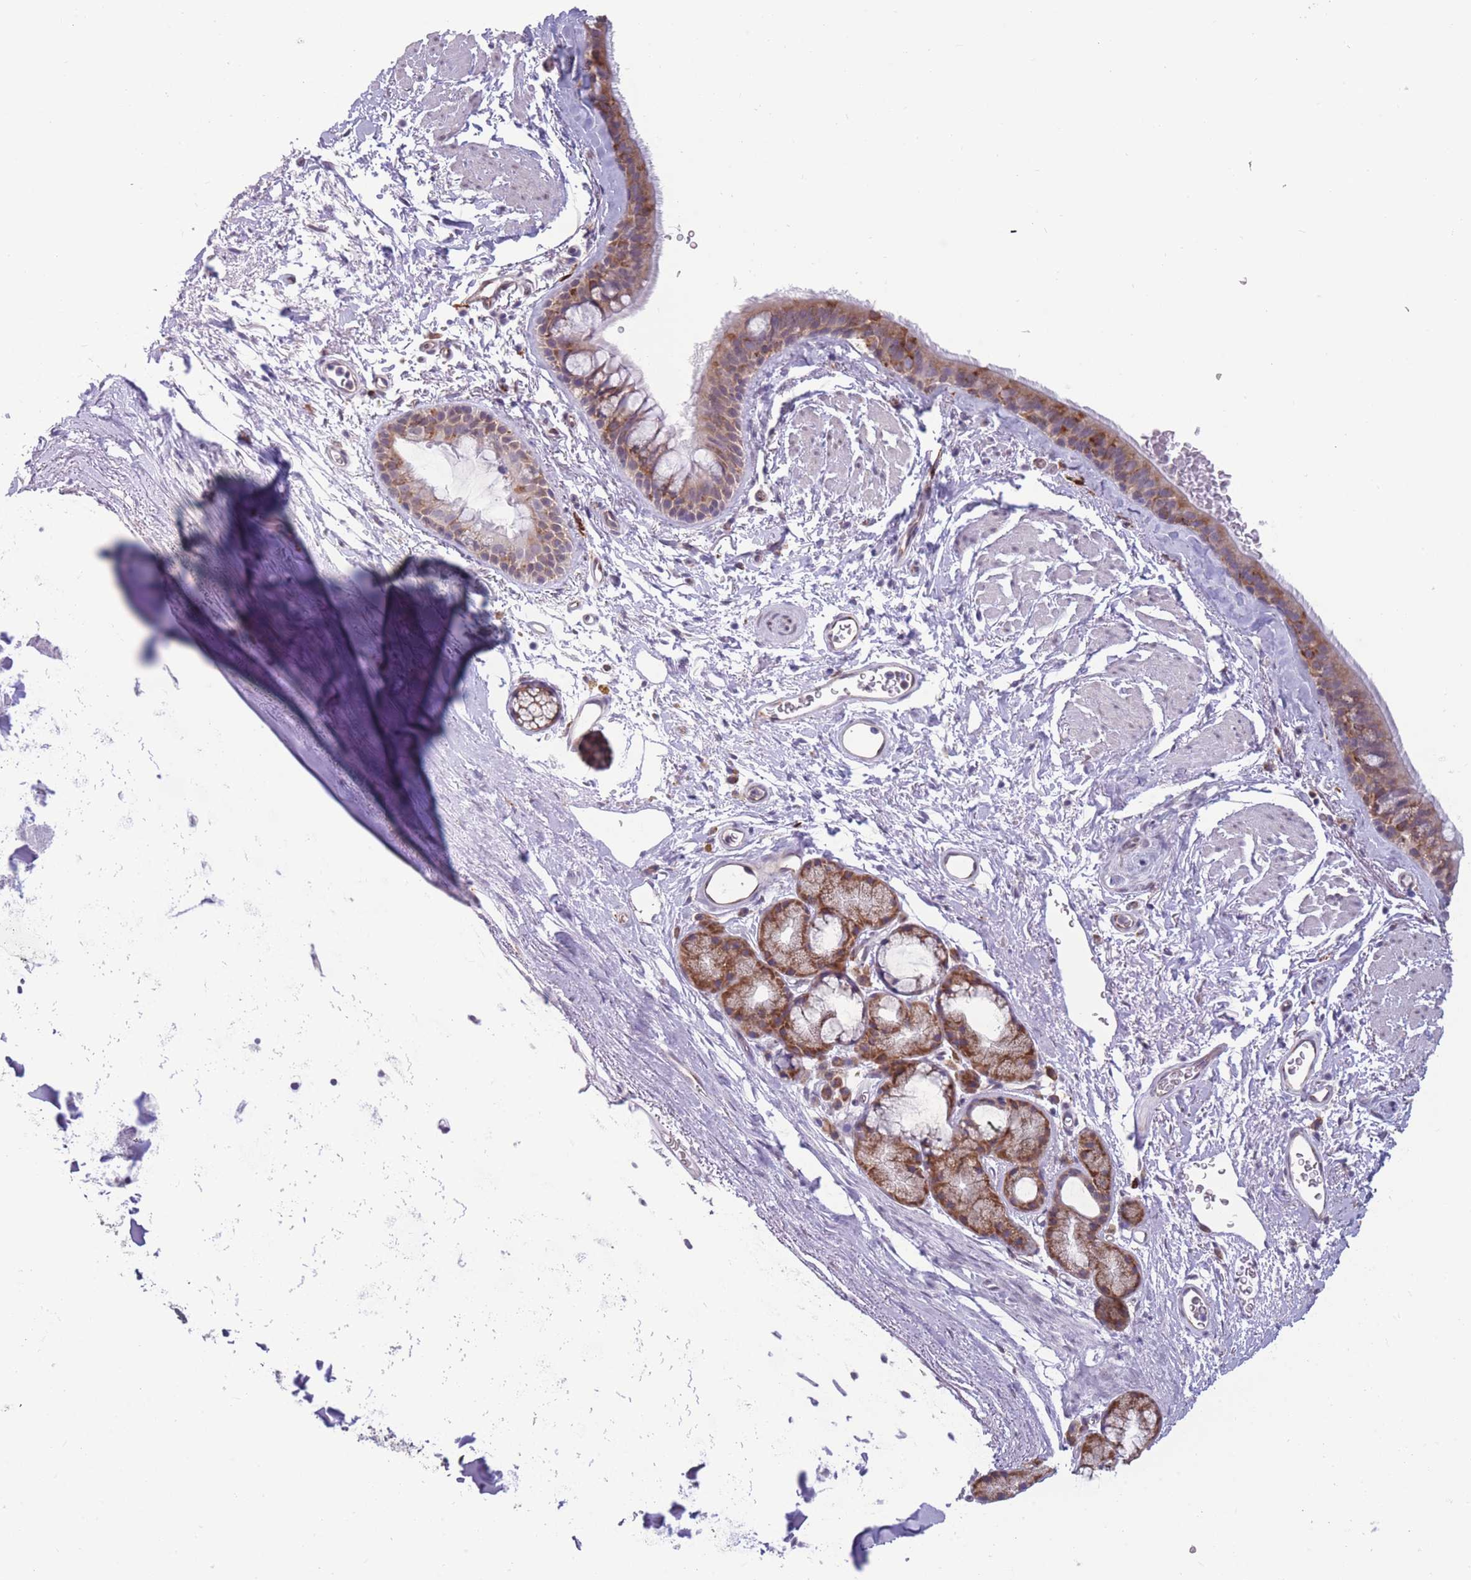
{"staining": {"intensity": "moderate", "quantity": ">75%", "location": "cytoplasmic/membranous"}, "tissue": "bronchus", "cell_type": "Respiratory epithelial cells", "image_type": "normal", "snomed": [{"axis": "morphology", "description": "Normal tissue, NOS"}, {"axis": "topography", "description": "Lymph node"}, {"axis": "topography", "description": "Cartilage tissue"}, {"axis": "topography", "description": "Bronchus"}], "caption": "Bronchus stained with immunohistochemistry (IHC) demonstrates moderate cytoplasmic/membranous staining in about >75% of respiratory epithelial cells. (brown staining indicates protein expression, while blue staining denotes nuclei).", "gene": "TMEM121", "patient": {"sex": "female", "age": 70}}